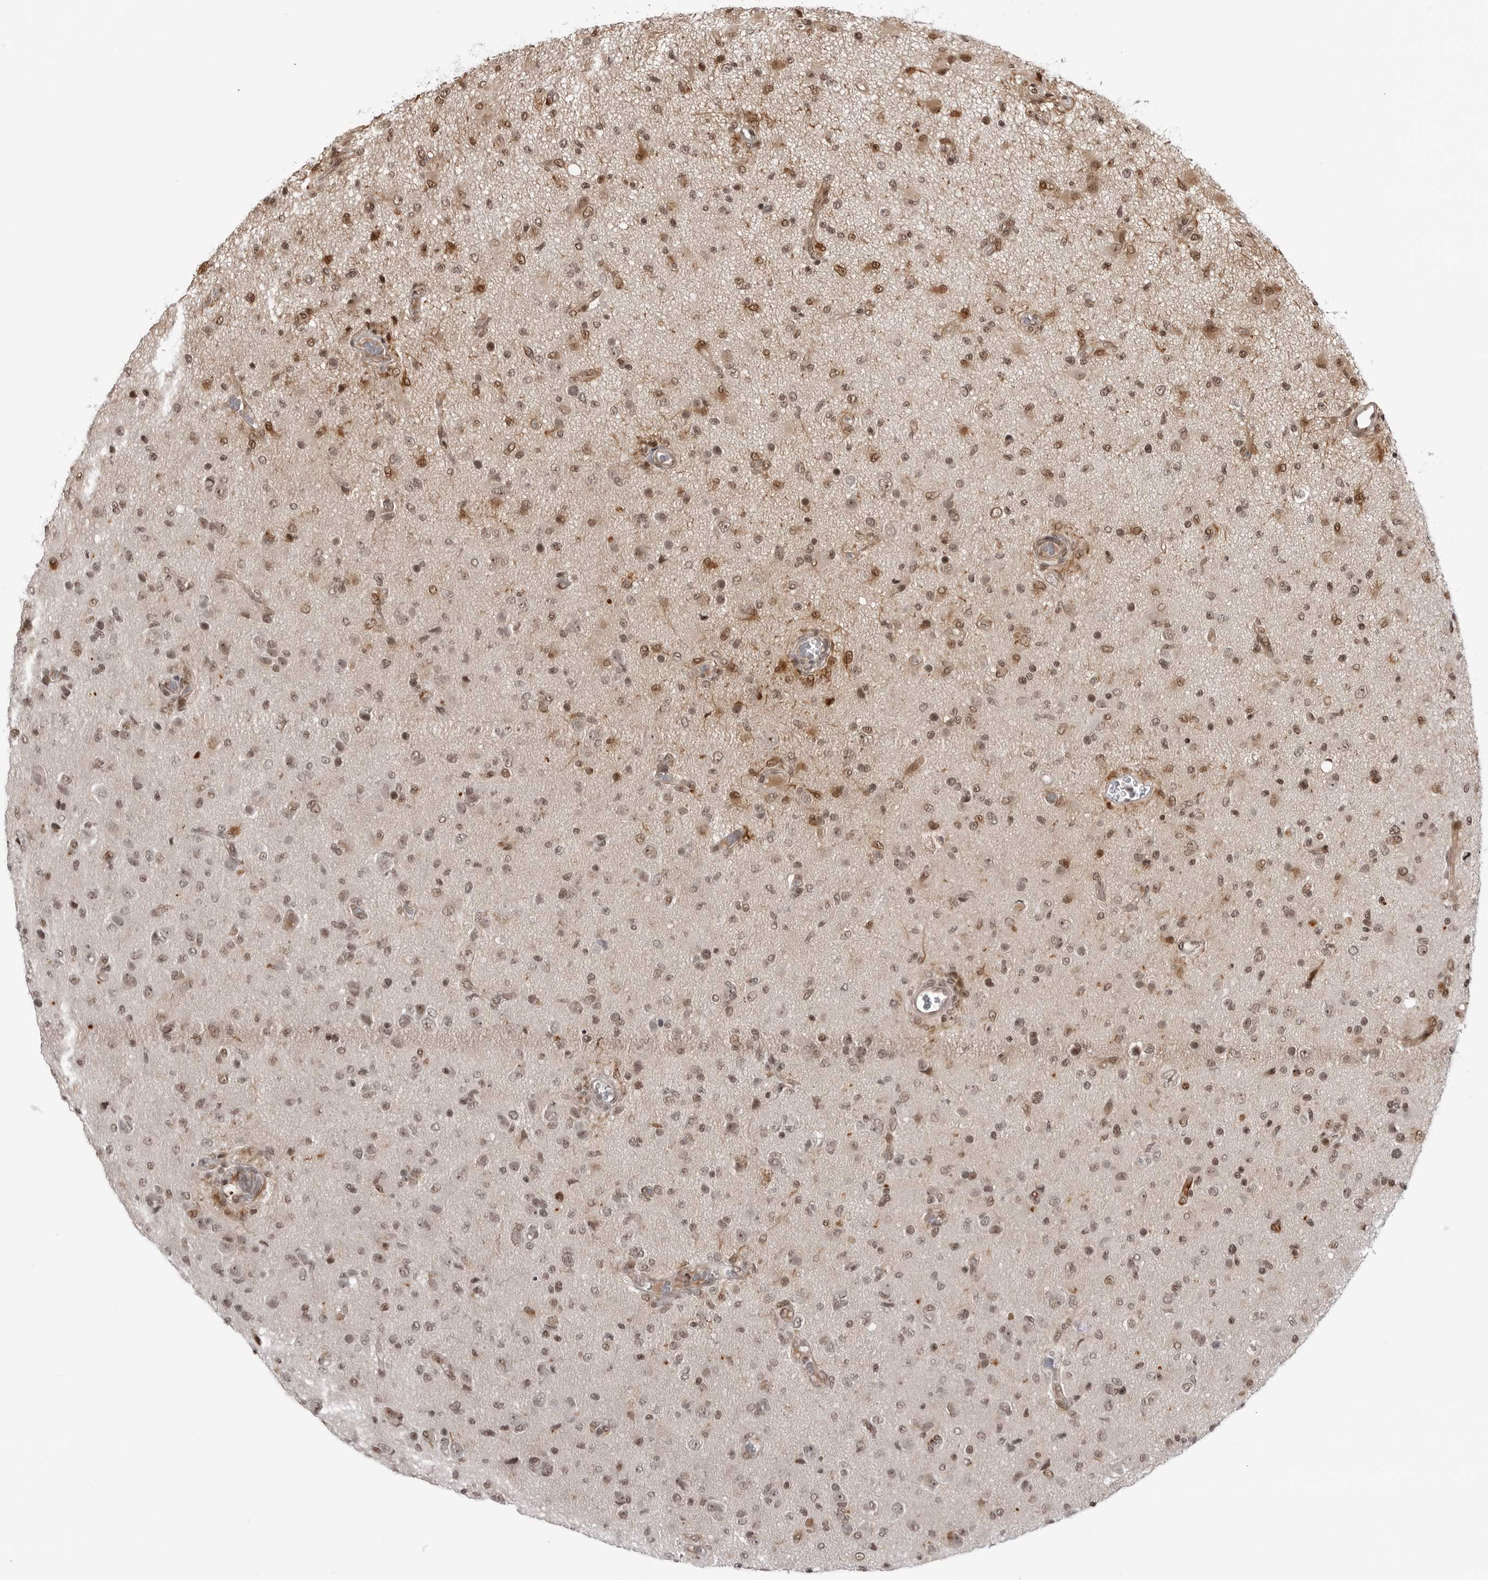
{"staining": {"intensity": "moderate", "quantity": ">75%", "location": "nuclear"}, "tissue": "glioma", "cell_type": "Tumor cells", "image_type": "cancer", "snomed": [{"axis": "morphology", "description": "Glioma, malignant, High grade"}, {"axis": "topography", "description": "Brain"}], "caption": "Approximately >75% of tumor cells in high-grade glioma (malignant) display moderate nuclear protein staining as visualized by brown immunohistochemical staining.", "gene": "TRIM66", "patient": {"sex": "female", "age": 57}}